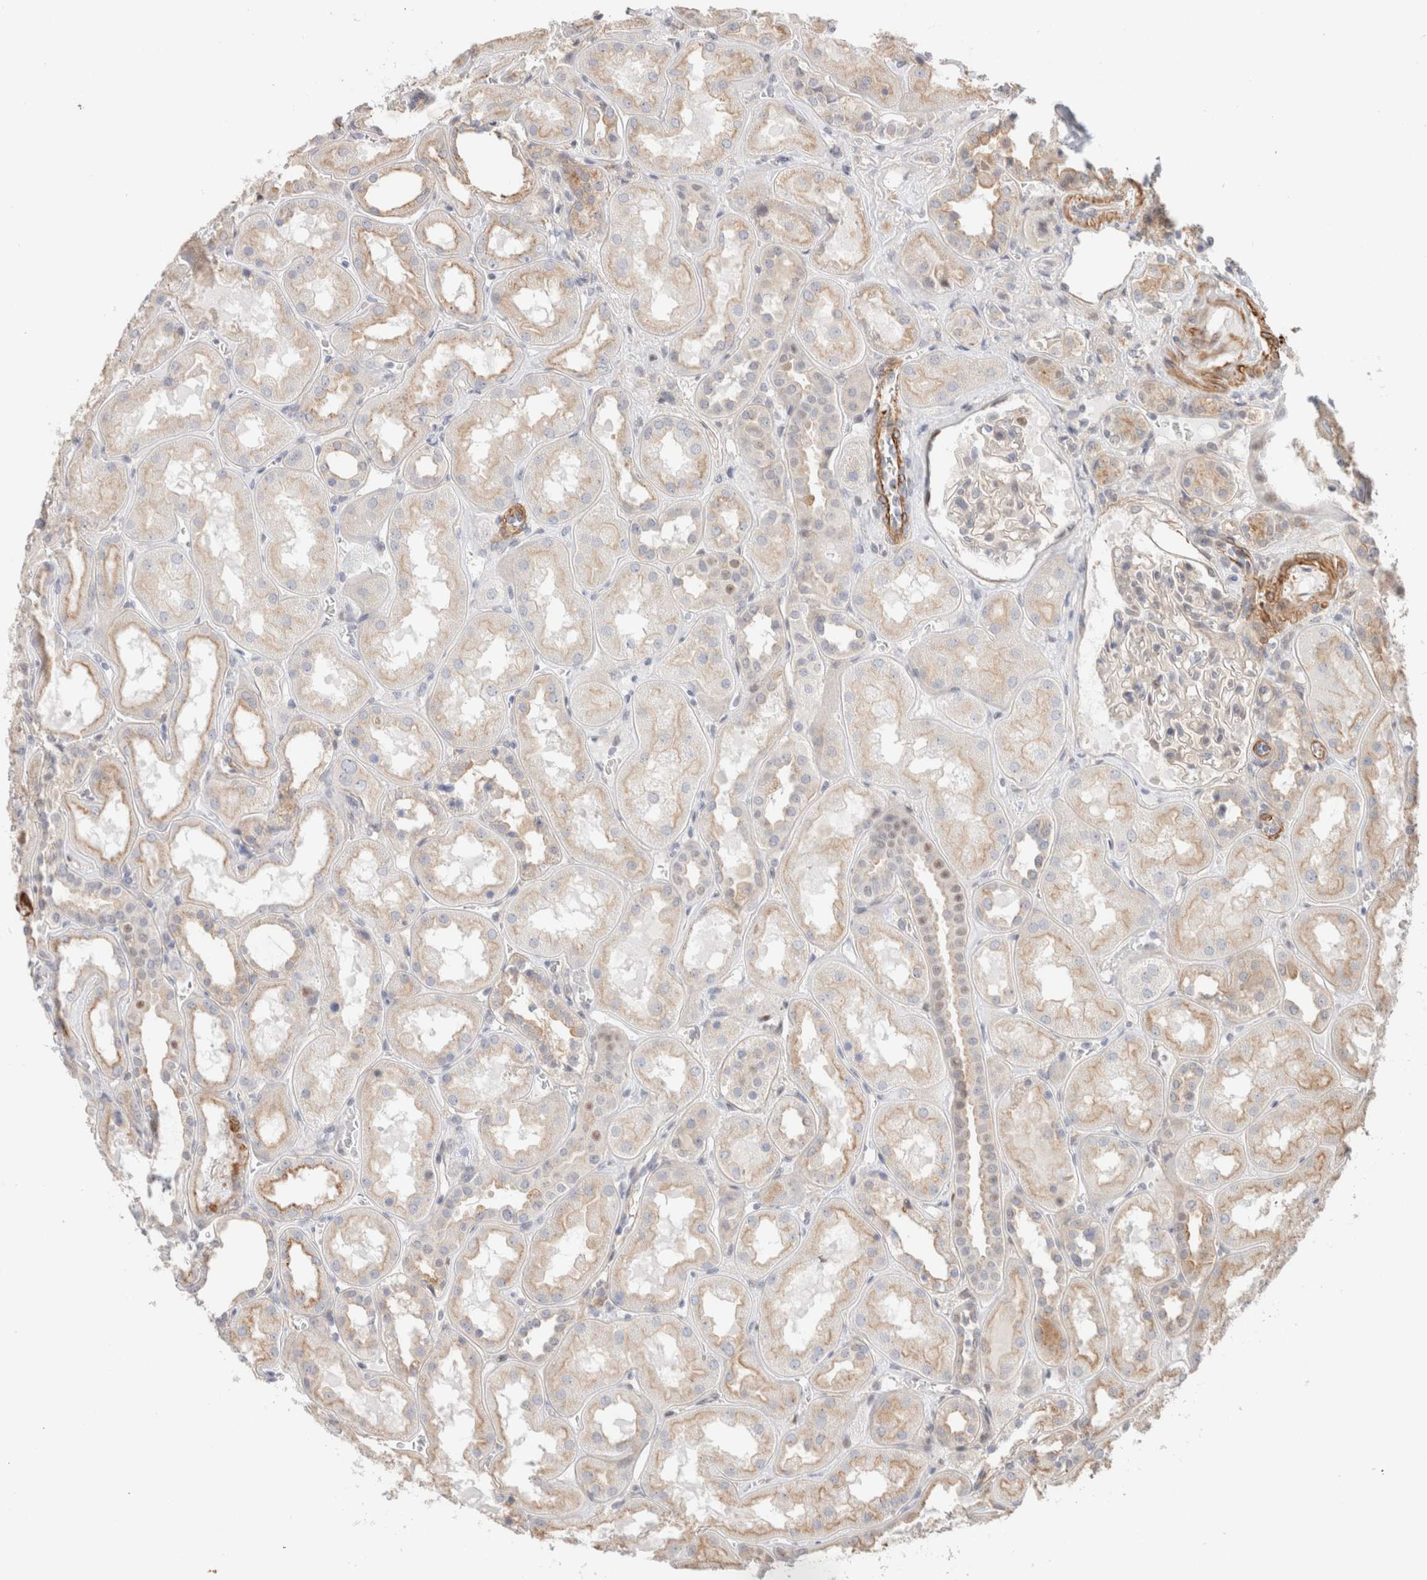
{"staining": {"intensity": "negative", "quantity": "none", "location": "none"}, "tissue": "kidney", "cell_type": "Cells in glomeruli", "image_type": "normal", "snomed": [{"axis": "morphology", "description": "Normal tissue, NOS"}, {"axis": "topography", "description": "Kidney"}], "caption": "Immunohistochemistry photomicrograph of benign human kidney stained for a protein (brown), which demonstrates no staining in cells in glomeruli. (DAB (3,3'-diaminobenzidine) immunohistochemistry (IHC), high magnification).", "gene": "ID3", "patient": {"sex": "male", "age": 70}}